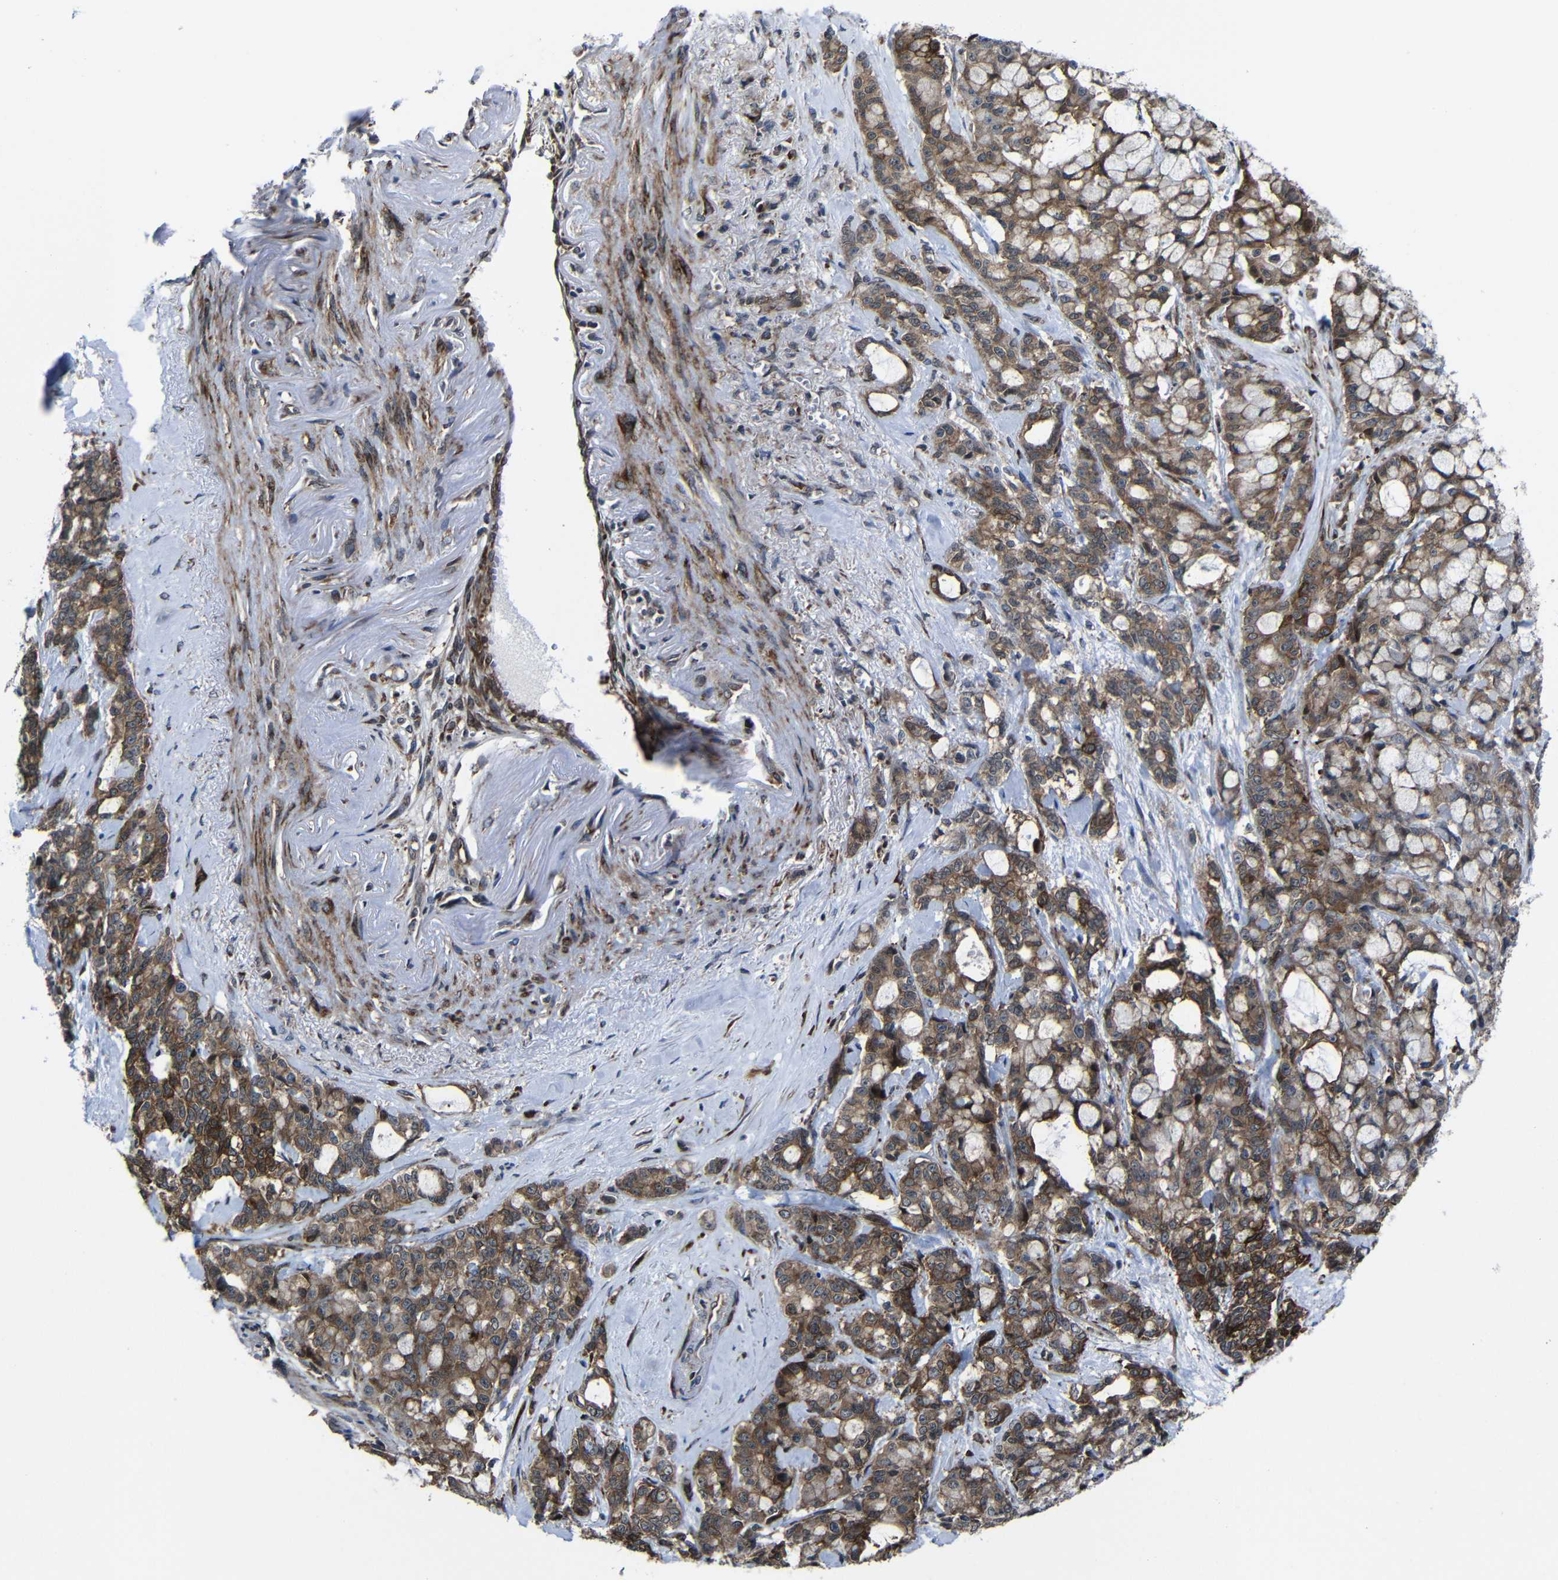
{"staining": {"intensity": "strong", "quantity": ">75%", "location": "cytoplasmic/membranous"}, "tissue": "pancreatic cancer", "cell_type": "Tumor cells", "image_type": "cancer", "snomed": [{"axis": "morphology", "description": "Adenocarcinoma, NOS"}, {"axis": "topography", "description": "Pancreas"}], "caption": "Strong cytoplasmic/membranous expression for a protein is appreciated in about >75% of tumor cells of pancreatic cancer (adenocarcinoma) using IHC.", "gene": "KIAA0513", "patient": {"sex": "female", "age": 73}}